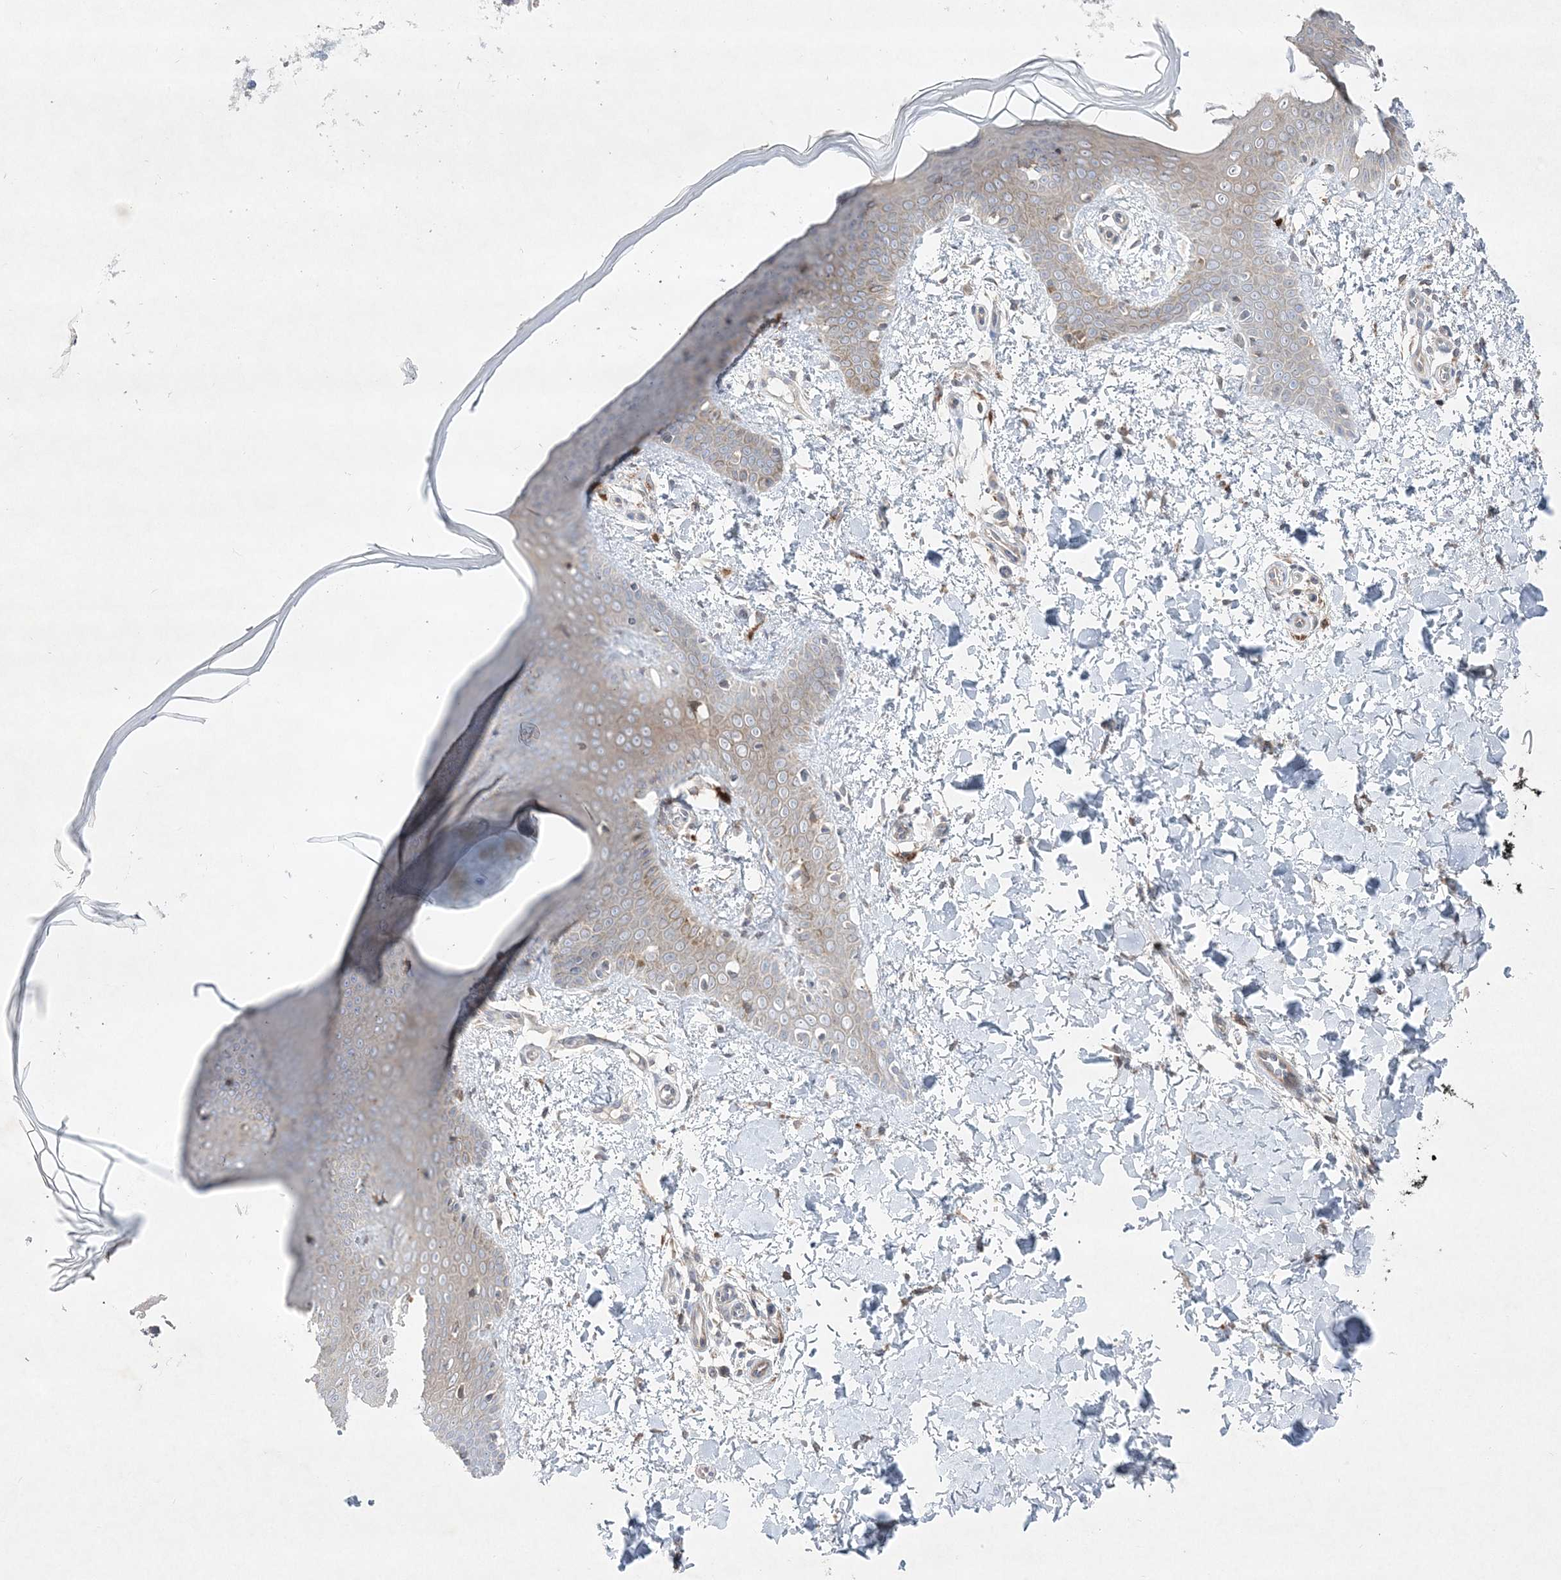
{"staining": {"intensity": "moderate", "quantity": "25%-75%", "location": "cytoplasmic/membranous"}, "tissue": "skin", "cell_type": "Fibroblasts", "image_type": "normal", "snomed": [{"axis": "morphology", "description": "Normal tissue, NOS"}, {"axis": "topography", "description": "Skin"}], "caption": "Fibroblasts demonstrate medium levels of moderate cytoplasmic/membranous positivity in approximately 25%-75% of cells in unremarkable human skin.", "gene": "CLNK", "patient": {"sex": "male", "age": 36}}